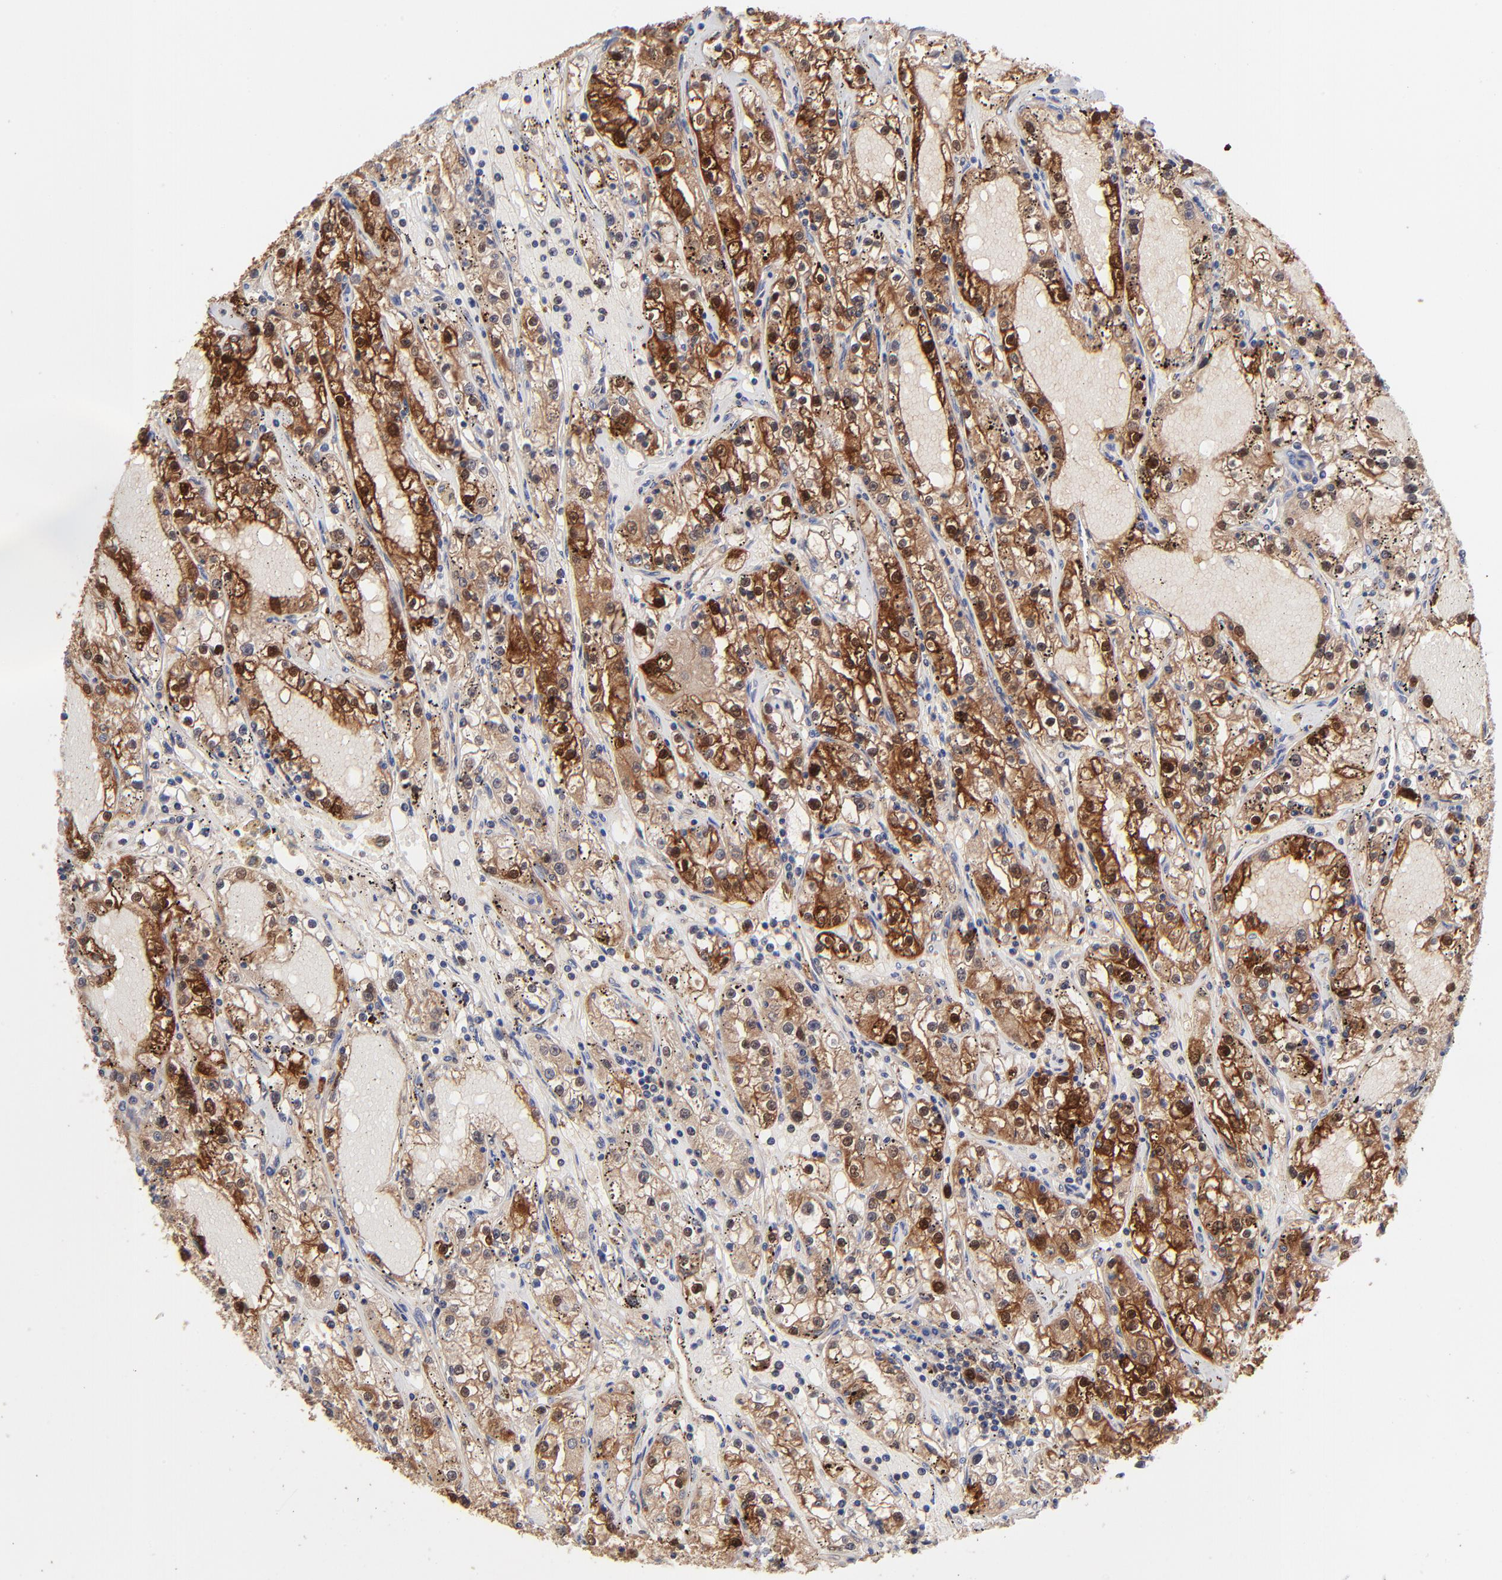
{"staining": {"intensity": "moderate", "quantity": ">75%", "location": "cytoplasmic/membranous,nuclear"}, "tissue": "renal cancer", "cell_type": "Tumor cells", "image_type": "cancer", "snomed": [{"axis": "morphology", "description": "Adenocarcinoma, NOS"}, {"axis": "topography", "description": "Kidney"}], "caption": "IHC (DAB (3,3'-diaminobenzidine)) staining of human adenocarcinoma (renal) shows moderate cytoplasmic/membranous and nuclear protein expression in approximately >75% of tumor cells.", "gene": "DCTPP1", "patient": {"sex": "male", "age": 56}}